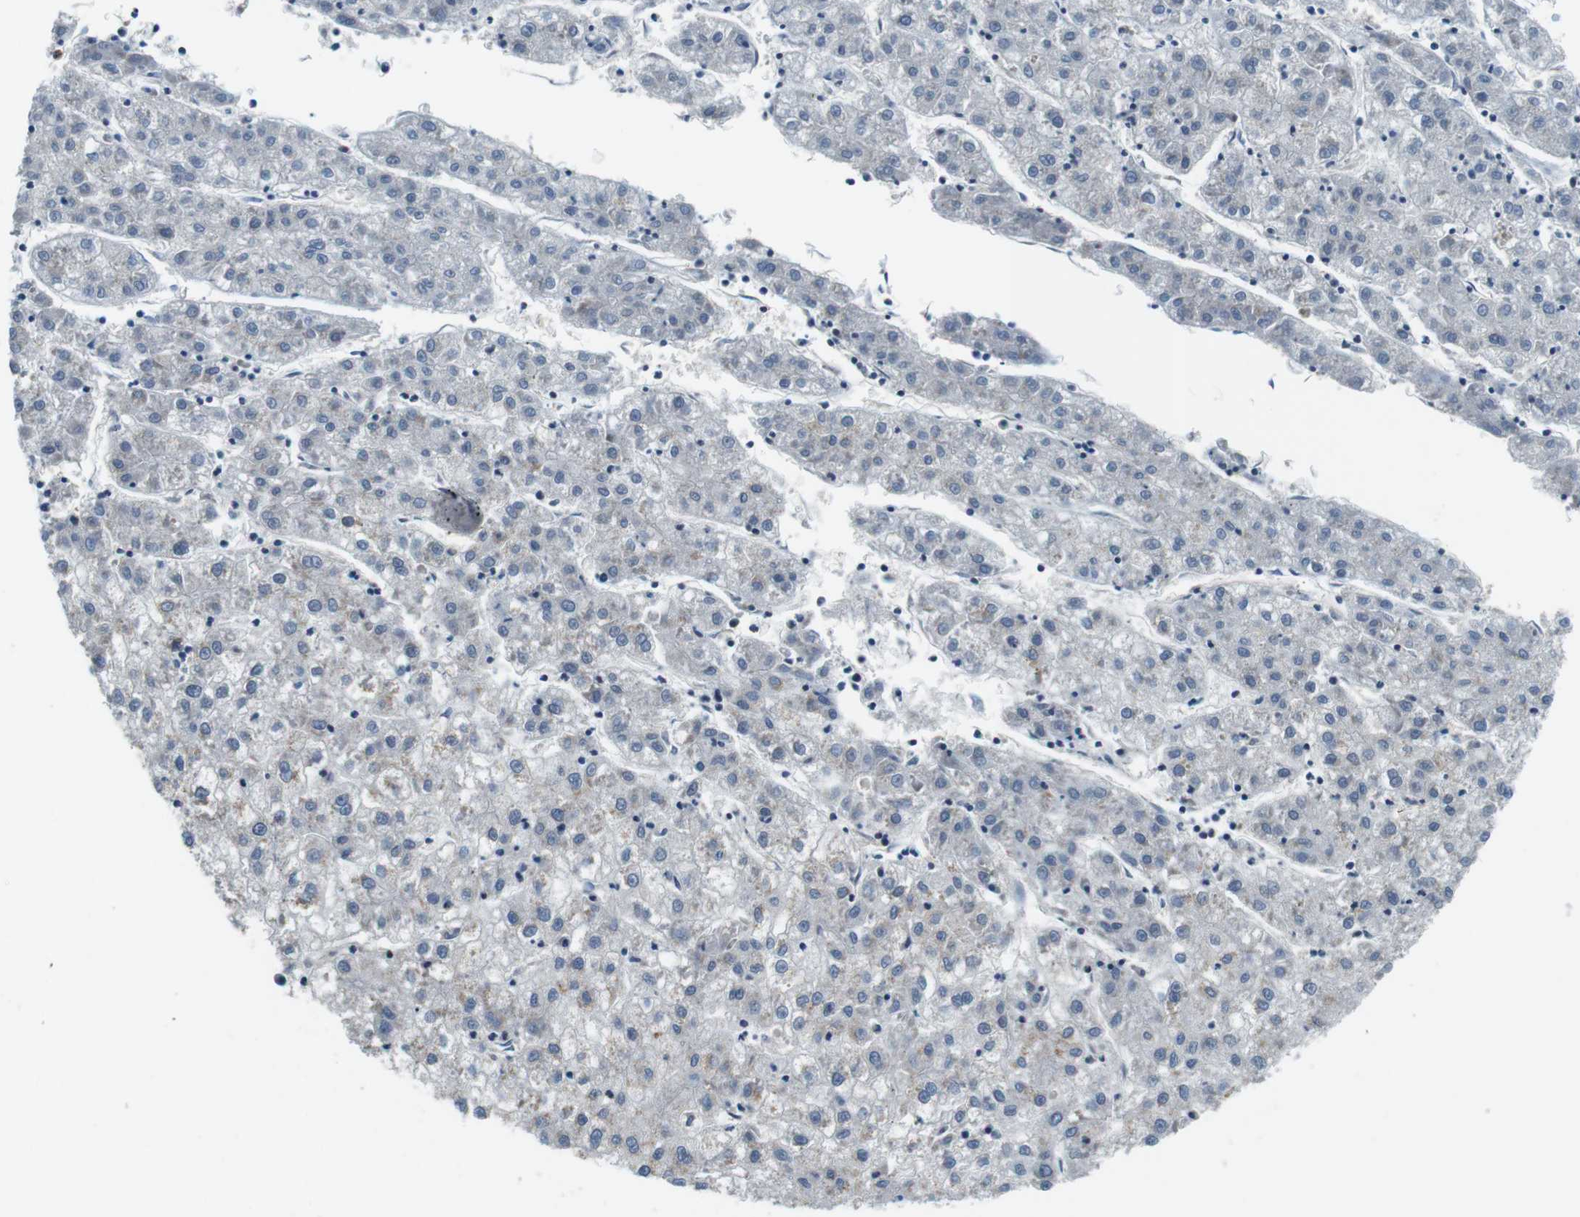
{"staining": {"intensity": "negative", "quantity": "none", "location": "none"}, "tissue": "liver cancer", "cell_type": "Tumor cells", "image_type": "cancer", "snomed": [{"axis": "morphology", "description": "Carcinoma, Hepatocellular, NOS"}, {"axis": "topography", "description": "Liver"}], "caption": "A high-resolution histopathology image shows IHC staining of hepatocellular carcinoma (liver), which demonstrates no significant positivity in tumor cells.", "gene": "NEK4", "patient": {"sex": "male", "age": 72}}